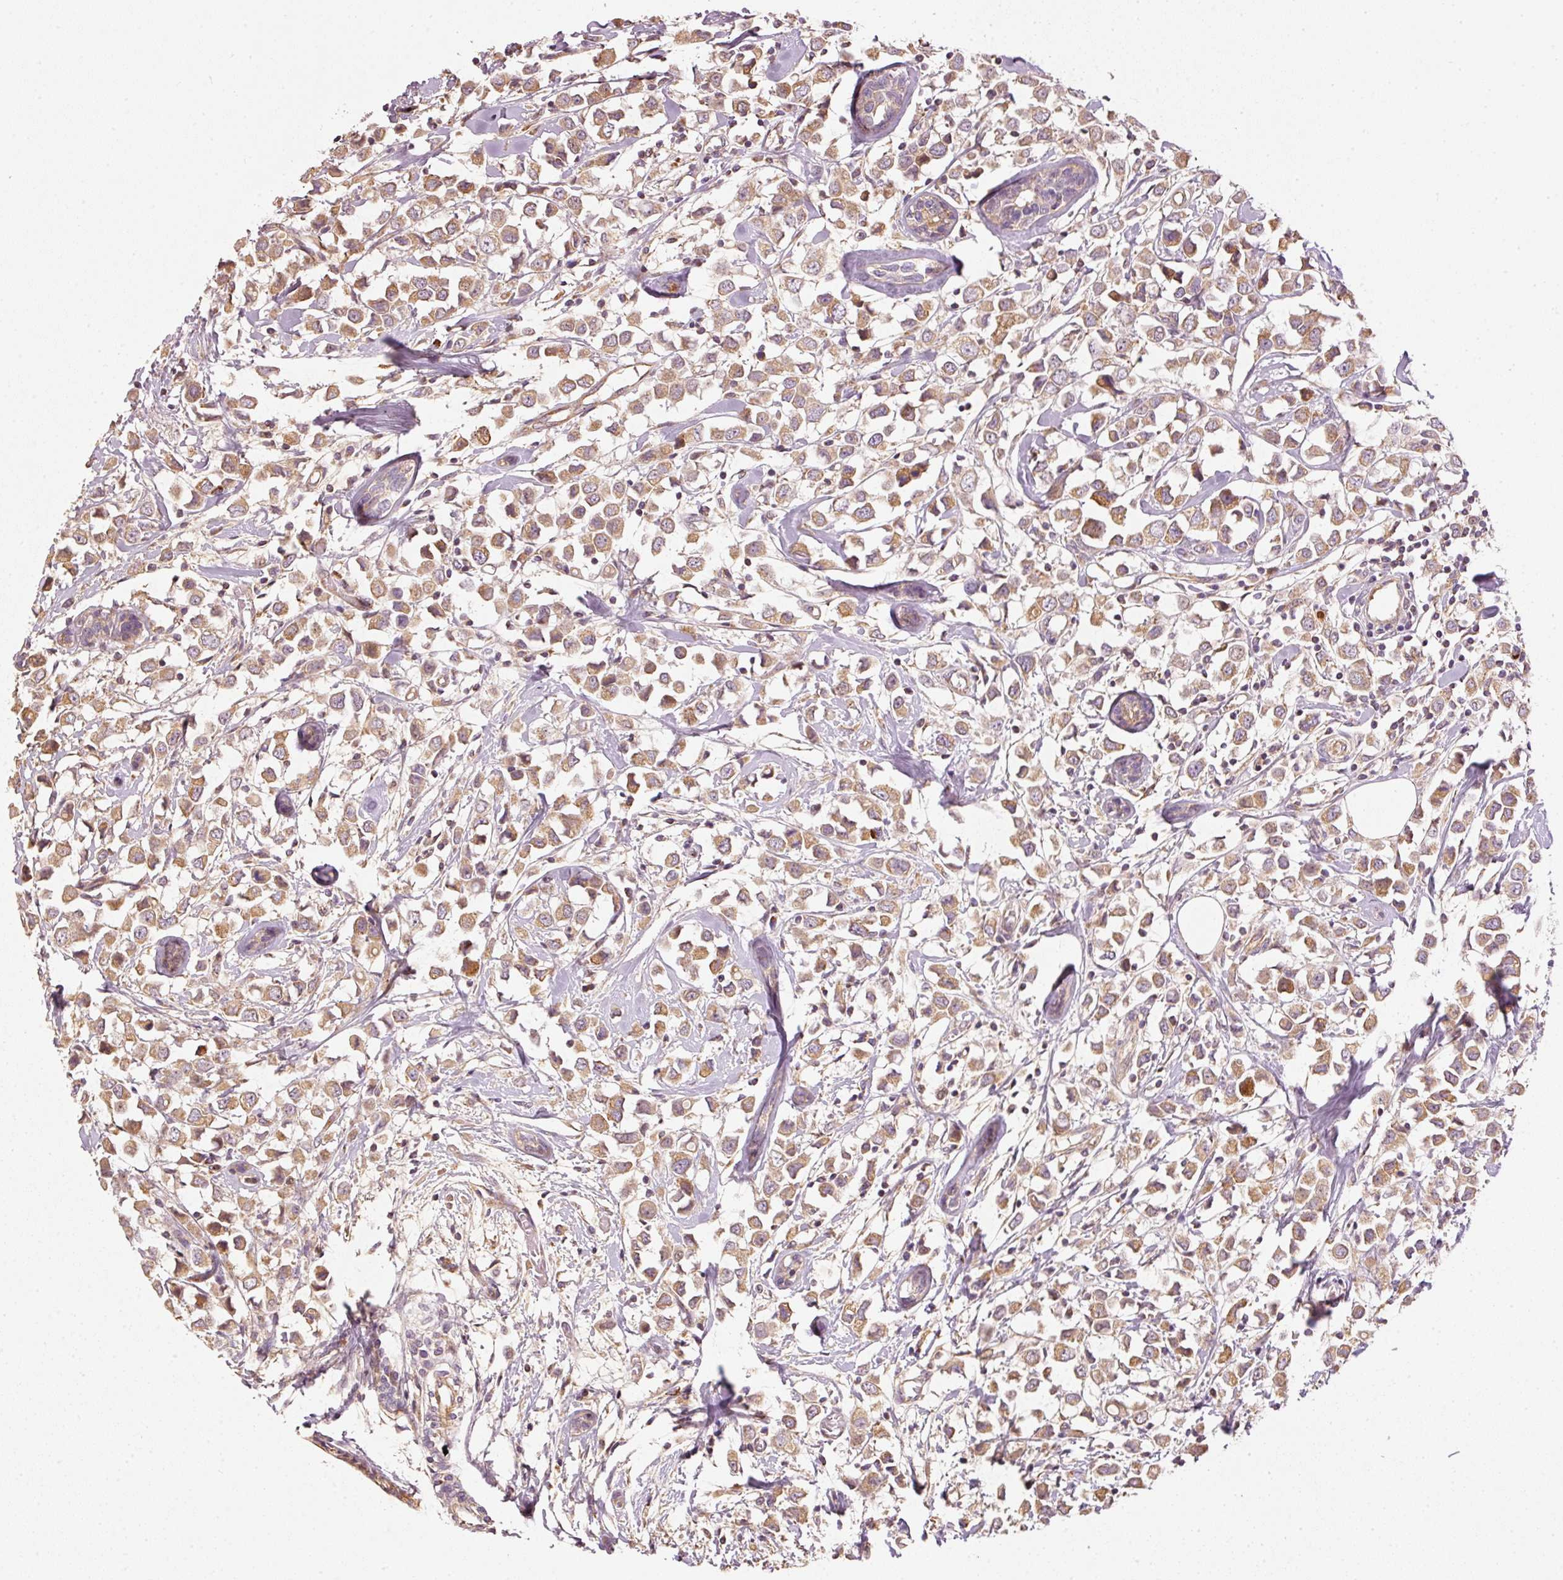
{"staining": {"intensity": "moderate", "quantity": ">75%", "location": "cytoplasmic/membranous"}, "tissue": "breast cancer", "cell_type": "Tumor cells", "image_type": "cancer", "snomed": [{"axis": "morphology", "description": "Duct carcinoma"}, {"axis": "topography", "description": "Breast"}], "caption": "Breast invasive ductal carcinoma tissue demonstrates moderate cytoplasmic/membranous expression in approximately >75% of tumor cells, visualized by immunohistochemistry. (IHC, brightfield microscopy, high magnification).", "gene": "MTHFD1L", "patient": {"sex": "female", "age": 61}}